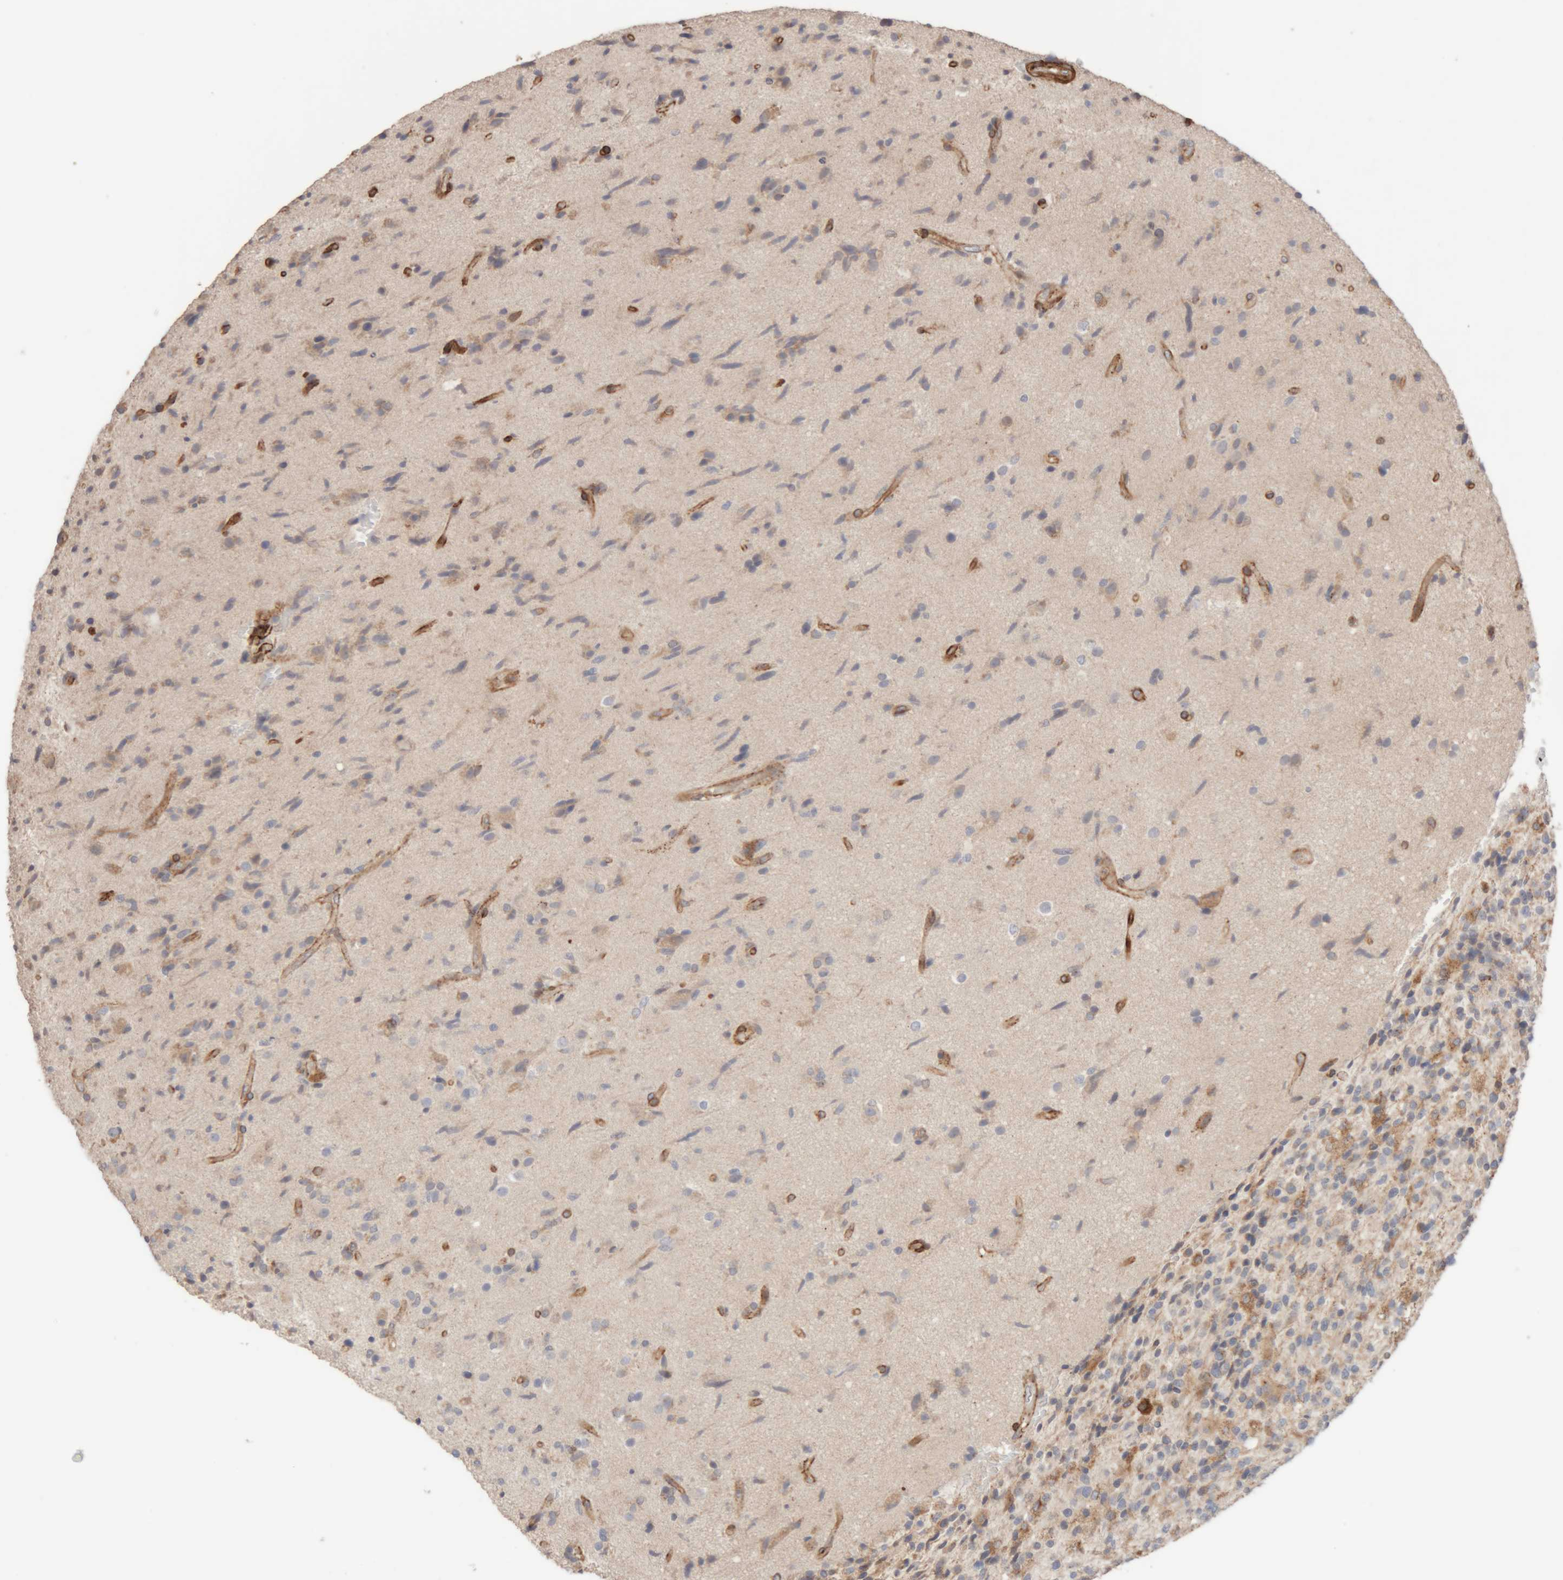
{"staining": {"intensity": "negative", "quantity": "none", "location": "none"}, "tissue": "glioma", "cell_type": "Tumor cells", "image_type": "cancer", "snomed": [{"axis": "morphology", "description": "Glioma, malignant, High grade"}, {"axis": "topography", "description": "Brain"}], "caption": "Immunohistochemistry micrograph of neoplastic tissue: malignant high-grade glioma stained with DAB (3,3'-diaminobenzidine) shows no significant protein staining in tumor cells.", "gene": "RAB32", "patient": {"sex": "male", "age": 72}}